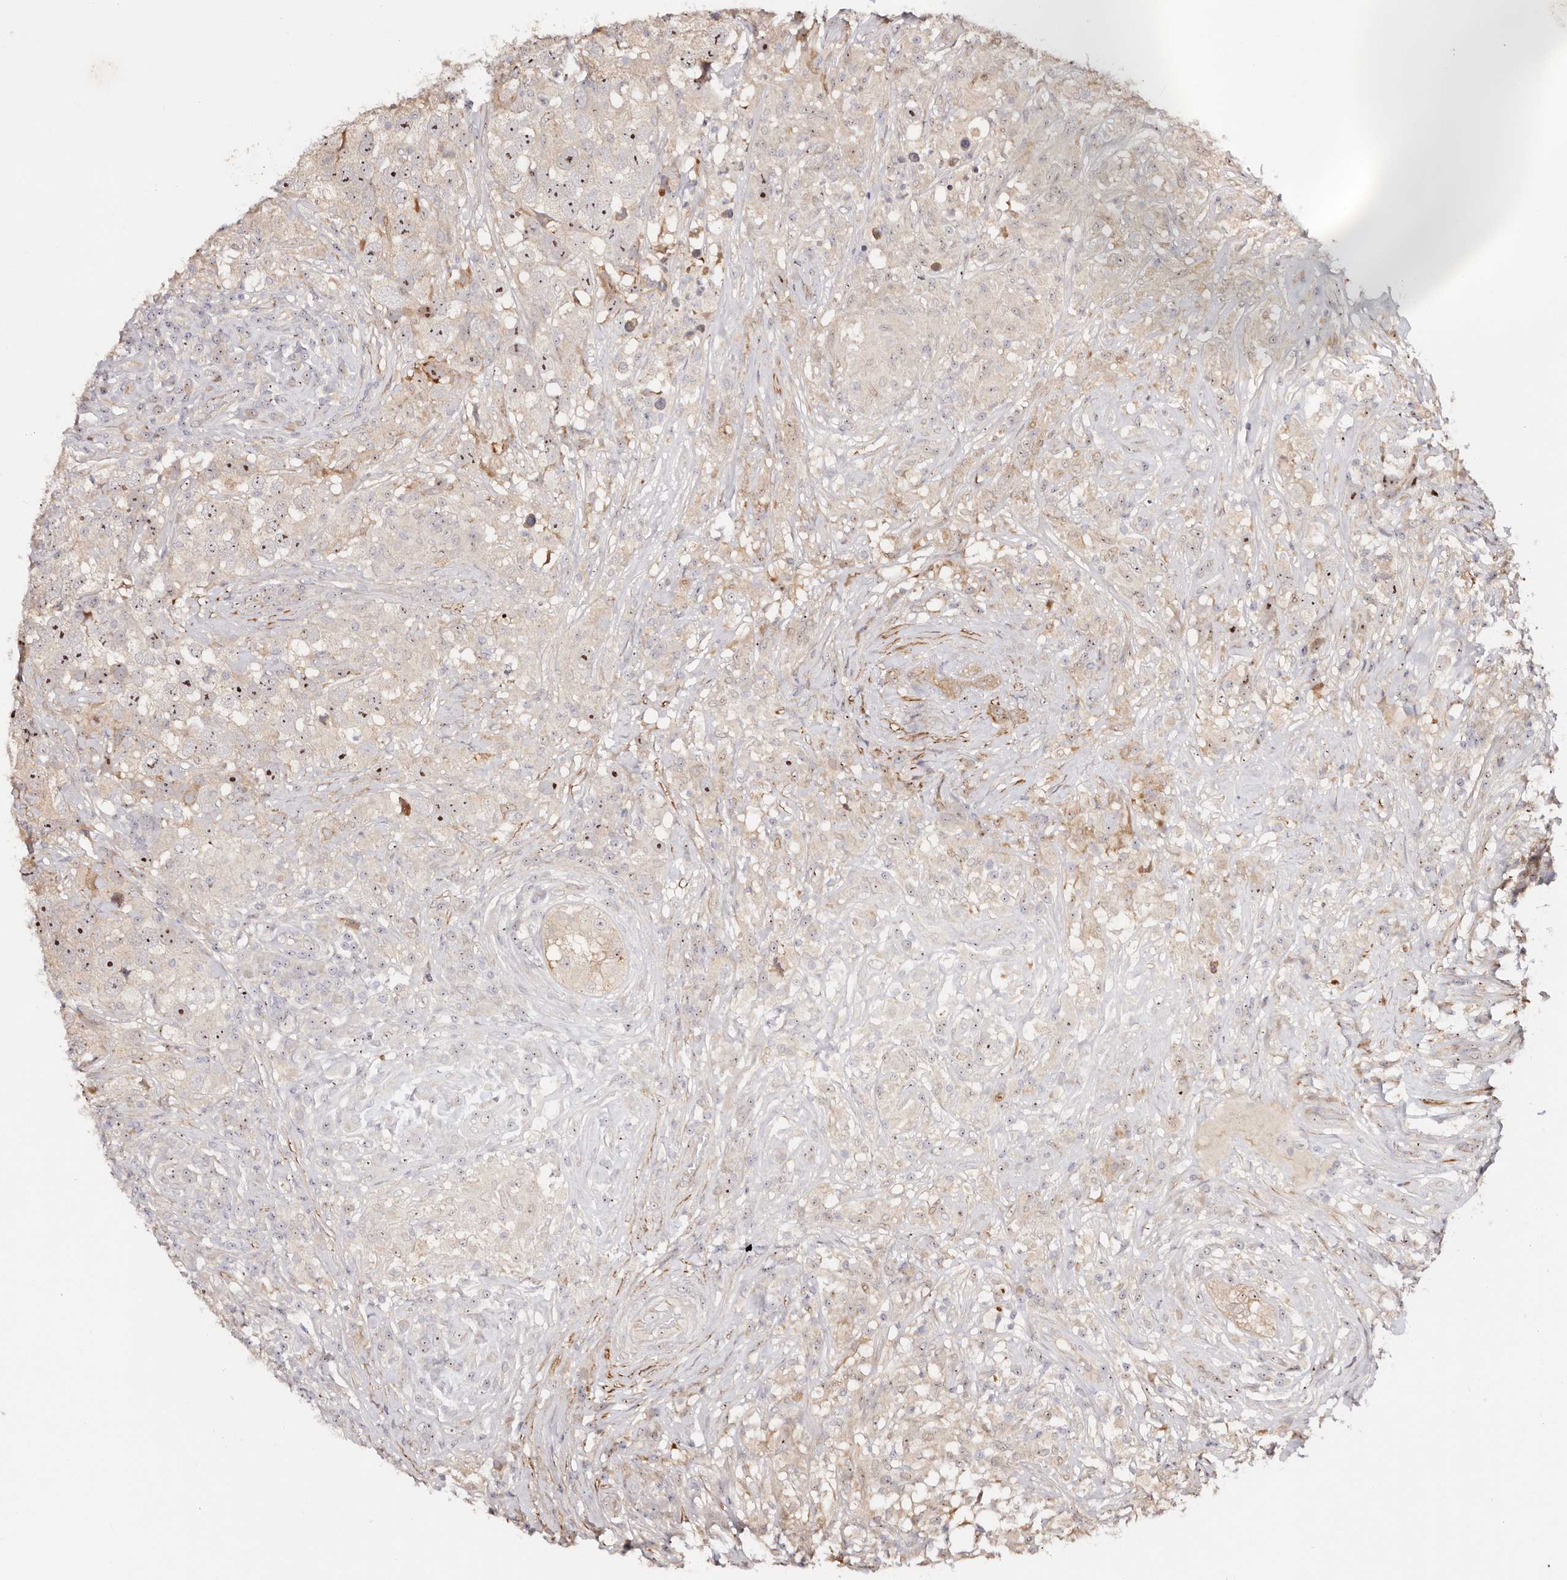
{"staining": {"intensity": "strong", "quantity": "<25%", "location": "nuclear"}, "tissue": "testis cancer", "cell_type": "Tumor cells", "image_type": "cancer", "snomed": [{"axis": "morphology", "description": "Seminoma, NOS"}, {"axis": "topography", "description": "Testis"}], "caption": "High-magnification brightfield microscopy of testis seminoma stained with DAB (3,3'-diaminobenzidine) (brown) and counterstained with hematoxylin (blue). tumor cells exhibit strong nuclear positivity is seen in about<25% of cells.", "gene": "ODF2L", "patient": {"sex": "male", "age": 49}}